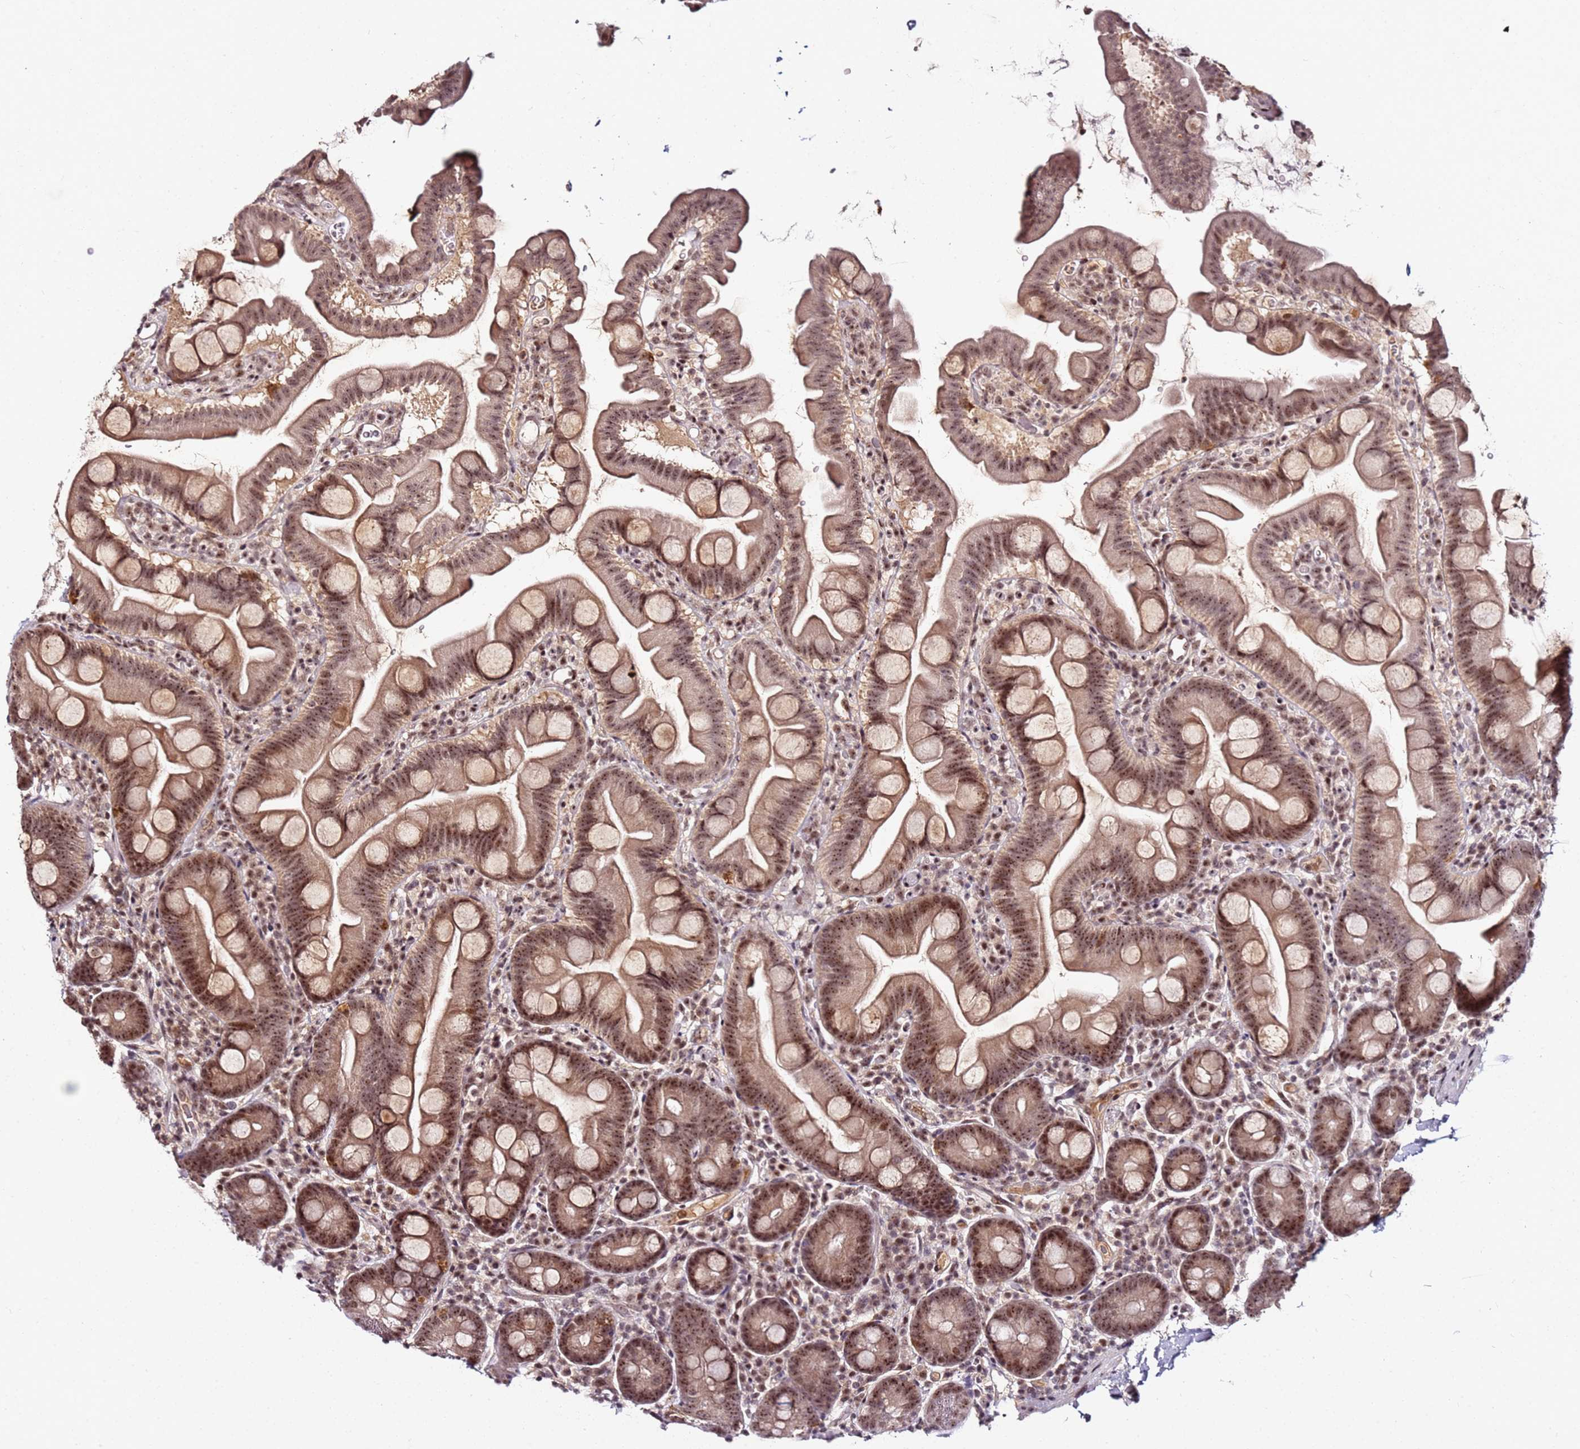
{"staining": {"intensity": "moderate", "quantity": ">75%", "location": "cytoplasmic/membranous,nuclear"}, "tissue": "small intestine", "cell_type": "Glandular cells", "image_type": "normal", "snomed": [{"axis": "morphology", "description": "Normal tissue, NOS"}, {"axis": "topography", "description": "Small intestine"}], "caption": "Small intestine stained for a protein (brown) exhibits moderate cytoplasmic/membranous,nuclear positive staining in about >75% of glandular cells.", "gene": "FCF1", "patient": {"sex": "female", "age": 68}}